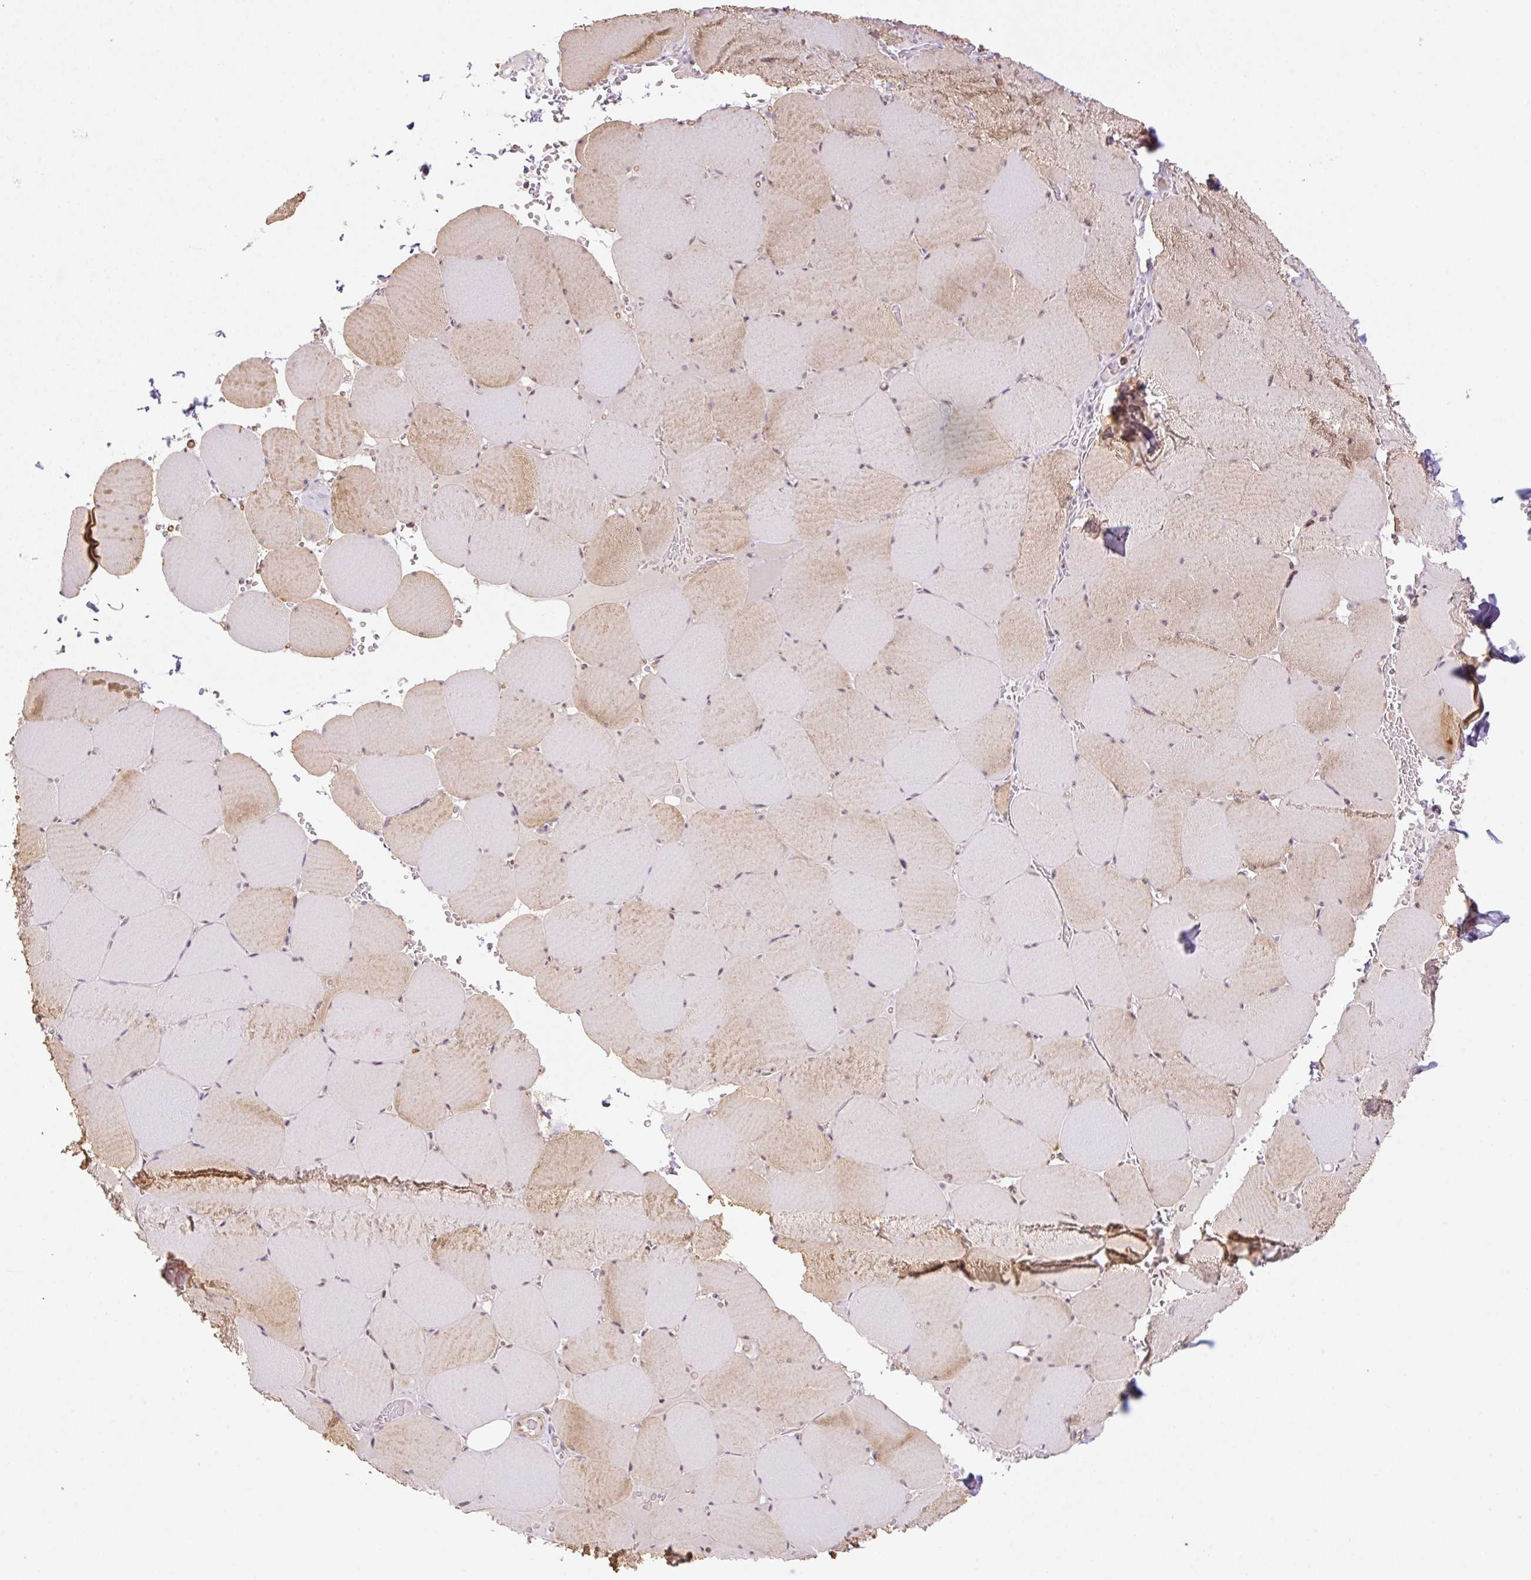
{"staining": {"intensity": "moderate", "quantity": ">75%", "location": "cytoplasmic/membranous"}, "tissue": "skeletal muscle", "cell_type": "Myocytes", "image_type": "normal", "snomed": [{"axis": "morphology", "description": "Normal tissue, NOS"}, {"axis": "topography", "description": "Skeletal muscle"}, {"axis": "topography", "description": "Head-Neck"}], "caption": "Skeletal muscle stained with a protein marker shows moderate staining in myocytes.", "gene": "ENSG00000268750", "patient": {"sex": "male", "age": 66}}